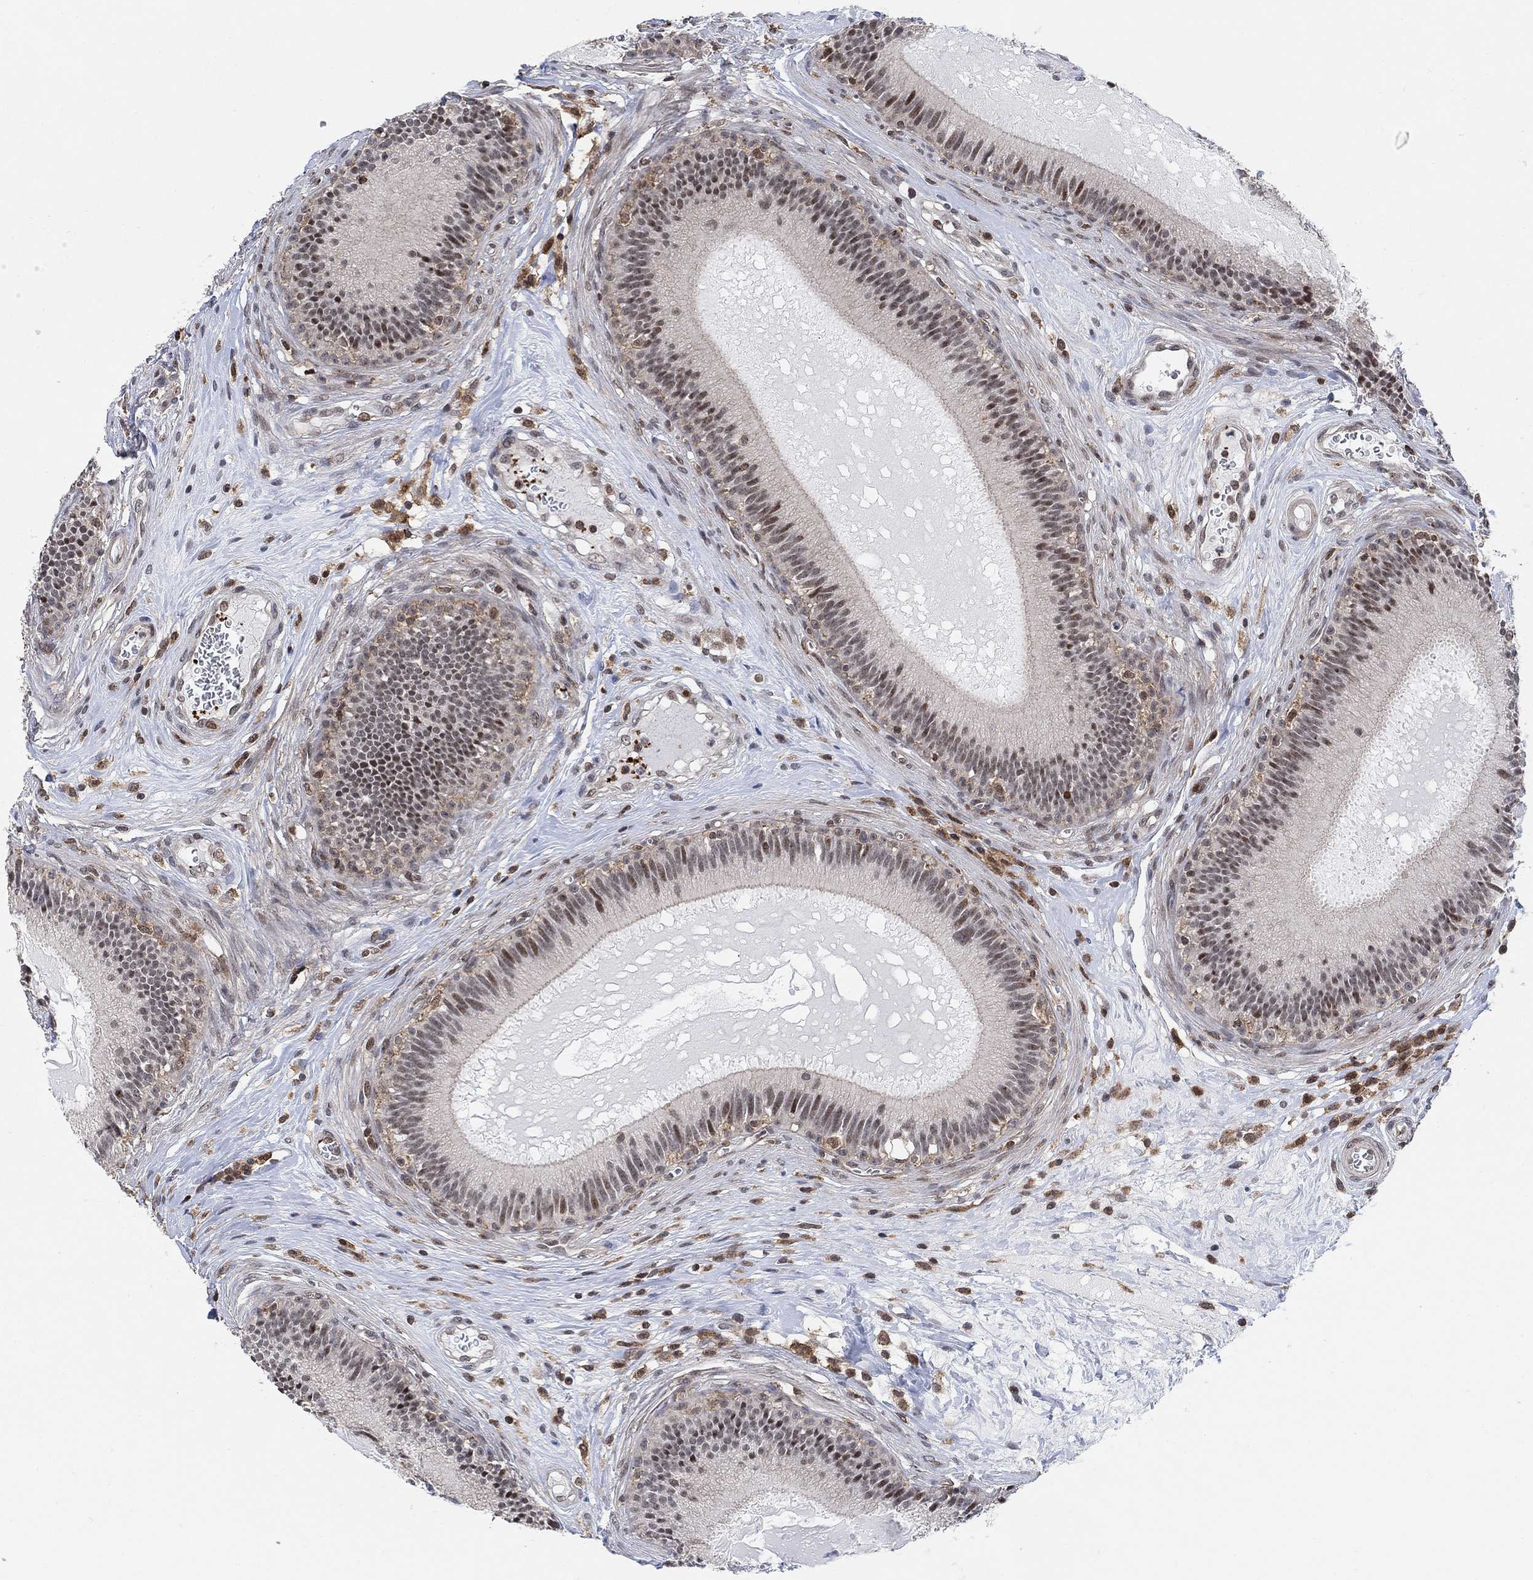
{"staining": {"intensity": "moderate", "quantity": "<25%", "location": "nuclear"}, "tissue": "epididymis", "cell_type": "Glandular cells", "image_type": "normal", "snomed": [{"axis": "morphology", "description": "Normal tissue, NOS"}, {"axis": "topography", "description": "Epididymis"}], "caption": "Glandular cells exhibit moderate nuclear expression in approximately <25% of cells in unremarkable epididymis. (brown staining indicates protein expression, while blue staining denotes nuclei).", "gene": "PWWP2B", "patient": {"sex": "male", "age": 27}}